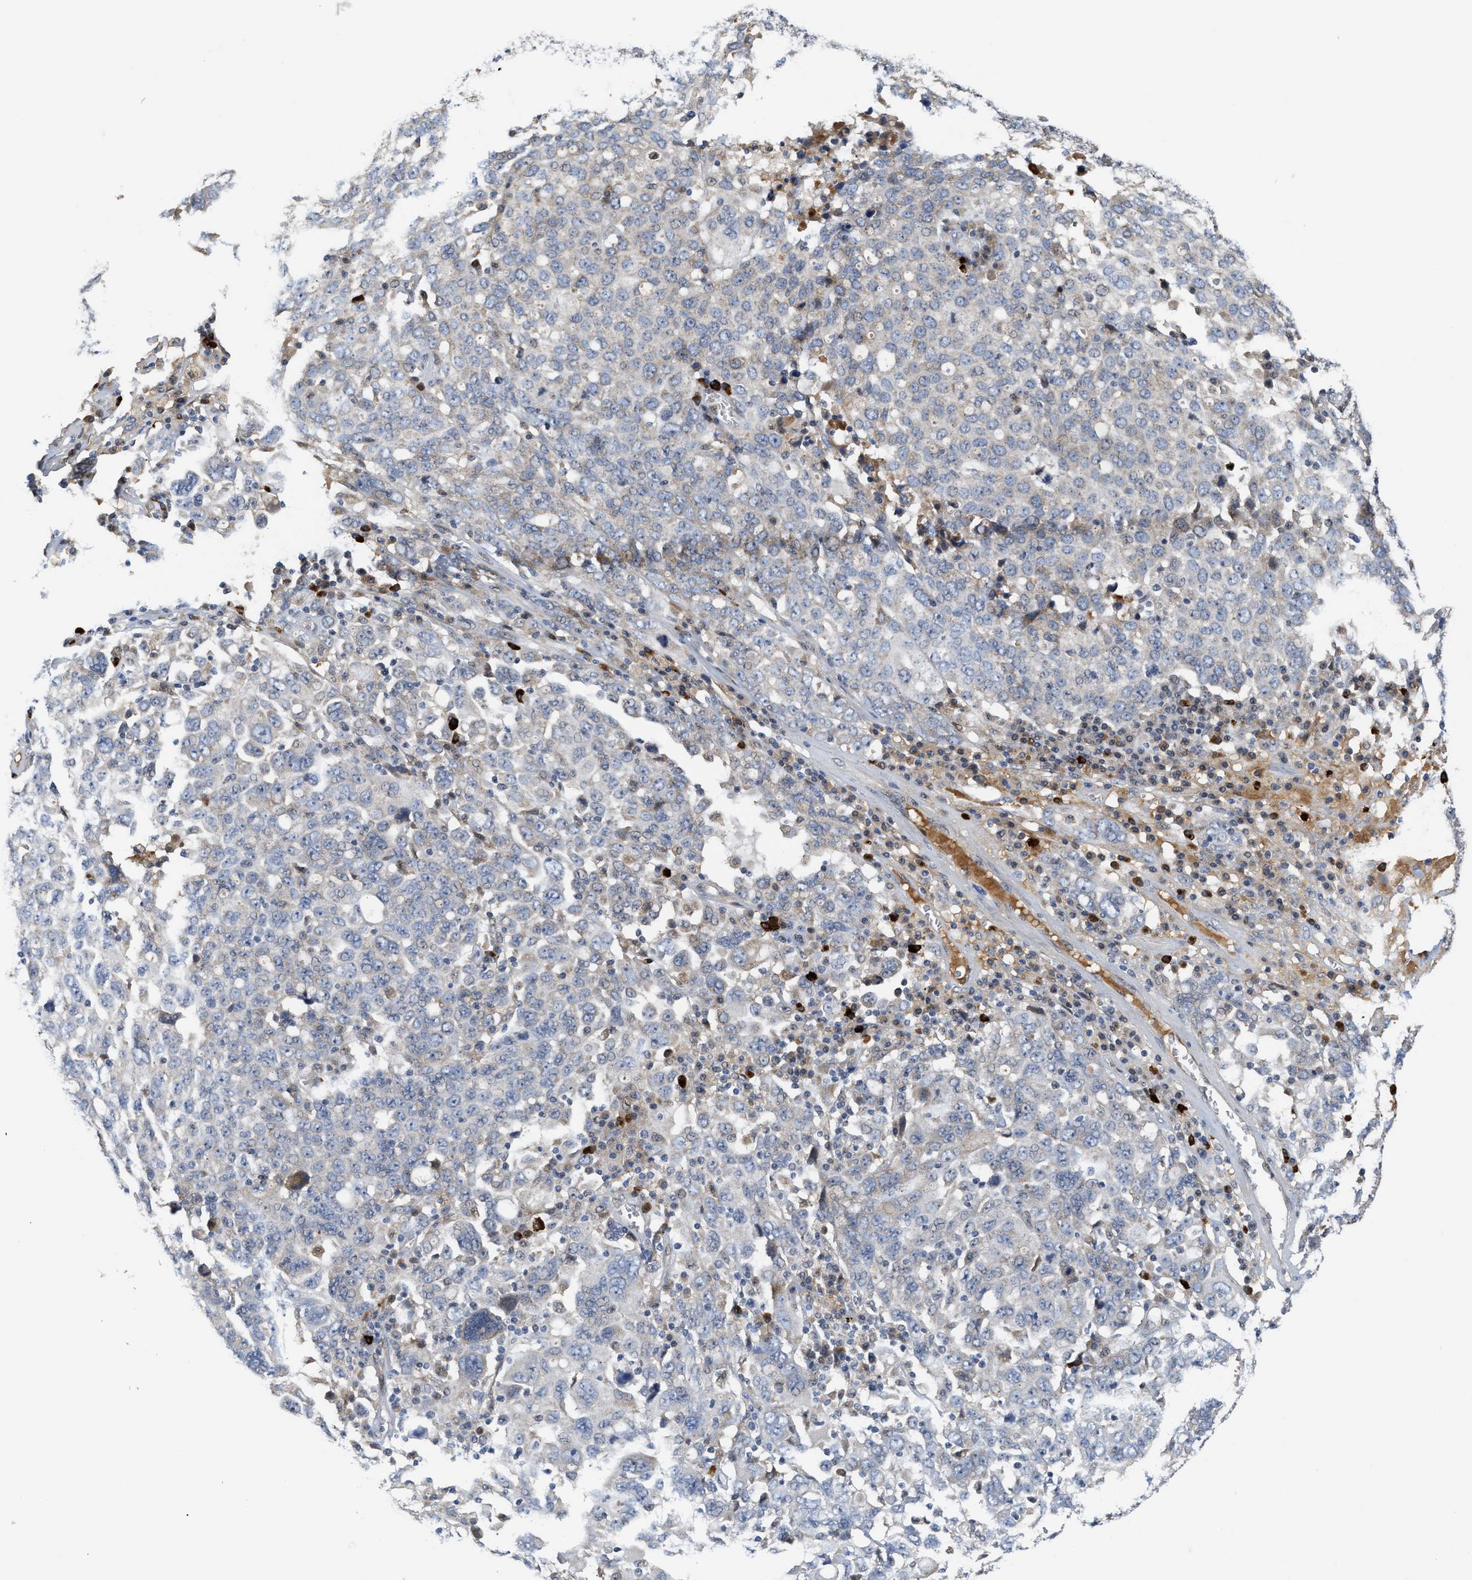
{"staining": {"intensity": "weak", "quantity": "<25%", "location": "cytoplasmic/membranous"}, "tissue": "ovarian cancer", "cell_type": "Tumor cells", "image_type": "cancer", "snomed": [{"axis": "morphology", "description": "Carcinoma, endometroid"}, {"axis": "topography", "description": "Ovary"}], "caption": "The IHC micrograph has no significant staining in tumor cells of ovarian cancer tissue.", "gene": "TCF4", "patient": {"sex": "female", "age": 62}}